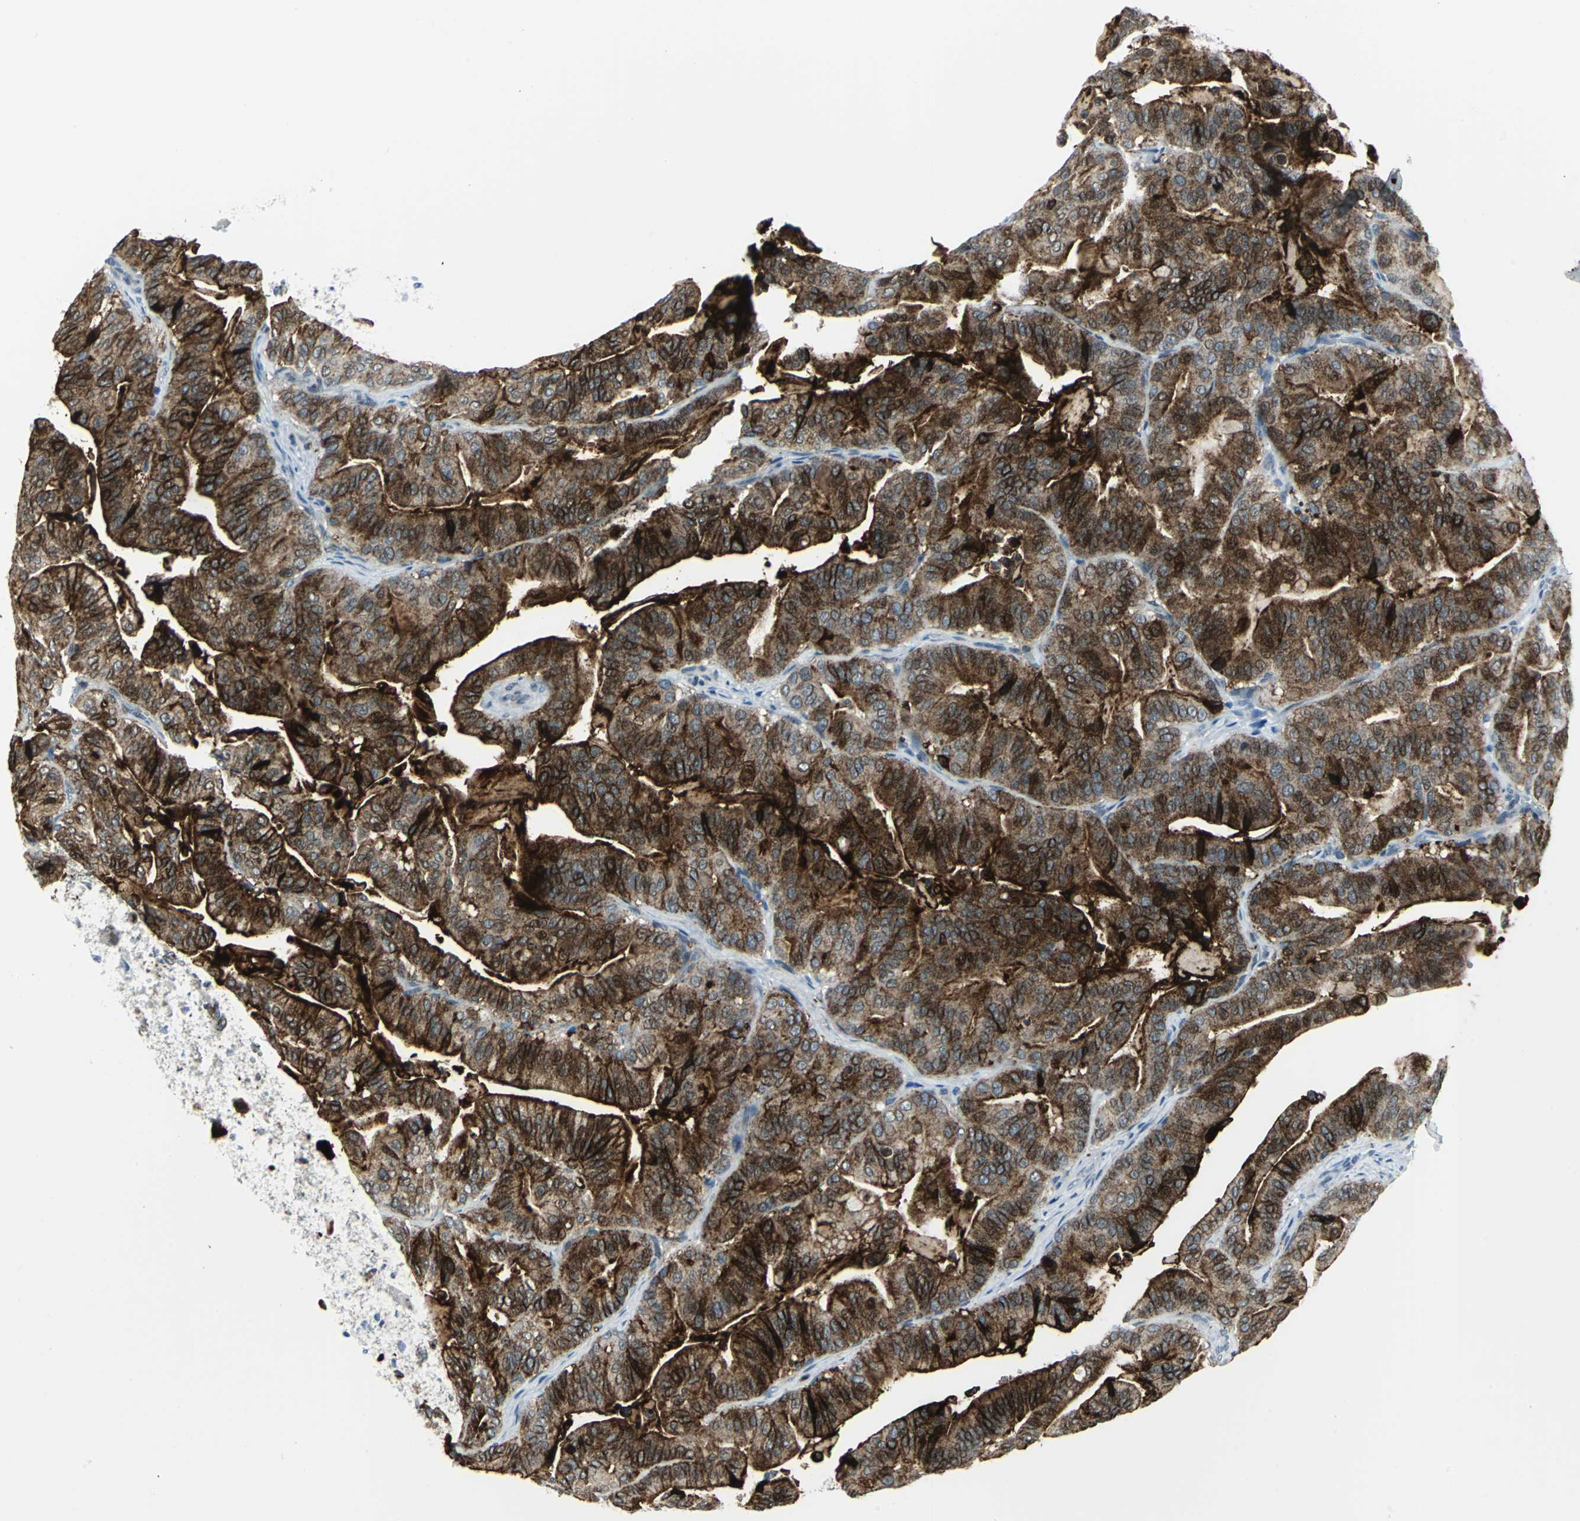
{"staining": {"intensity": "strong", "quantity": ">75%", "location": "cytoplasmic/membranous"}, "tissue": "pancreatic cancer", "cell_type": "Tumor cells", "image_type": "cancer", "snomed": [{"axis": "morphology", "description": "Adenocarcinoma, NOS"}, {"axis": "topography", "description": "Pancreas"}], "caption": "Pancreatic cancer tissue shows strong cytoplasmic/membranous staining in approximately >75% of tumor cells The staining was performed using DAB (3,3'-diaminobenzidine), with brown indicating positive protein expression. Nuclei are stained blue with hematoxylin.", "gene": "SNUPN", "patient": {"sex": "male", "age": 63}}